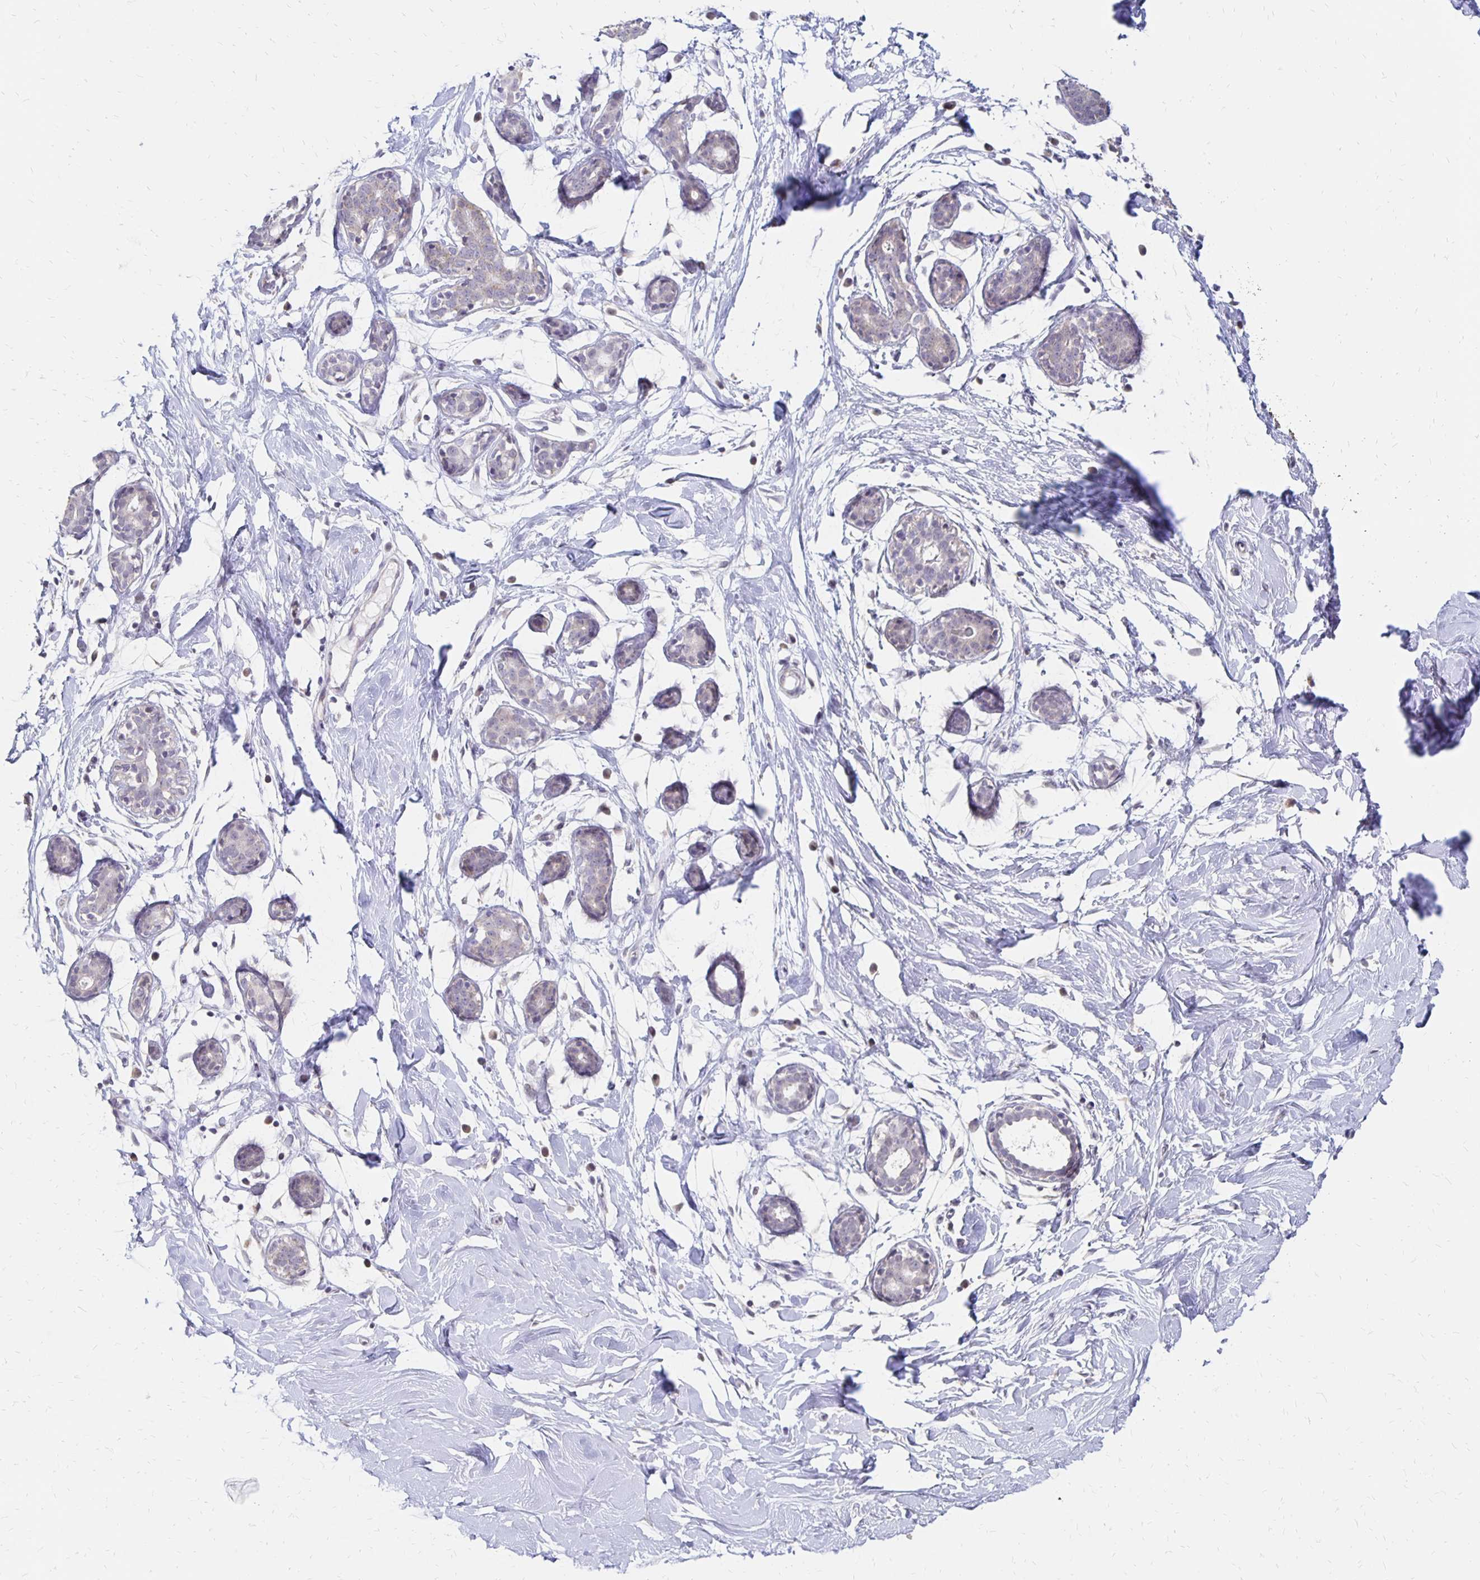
{"staining": {"intensity": "negative", "quantity": "none", "location": "none"}, "tissue": "breast", "cell_type": "Adipocytes", "image_type": "normal", "snomed": [{"axis": "morphology", "description": "Normal tissue, NOS"}, {"axis": "topography", "description": "Breast"}], "caption": "Human breast stained for a protein using IHC reveals no staining in adipocytes.", "gene": "ATOSB", "patient": {"sex": "female", "age": 27}}